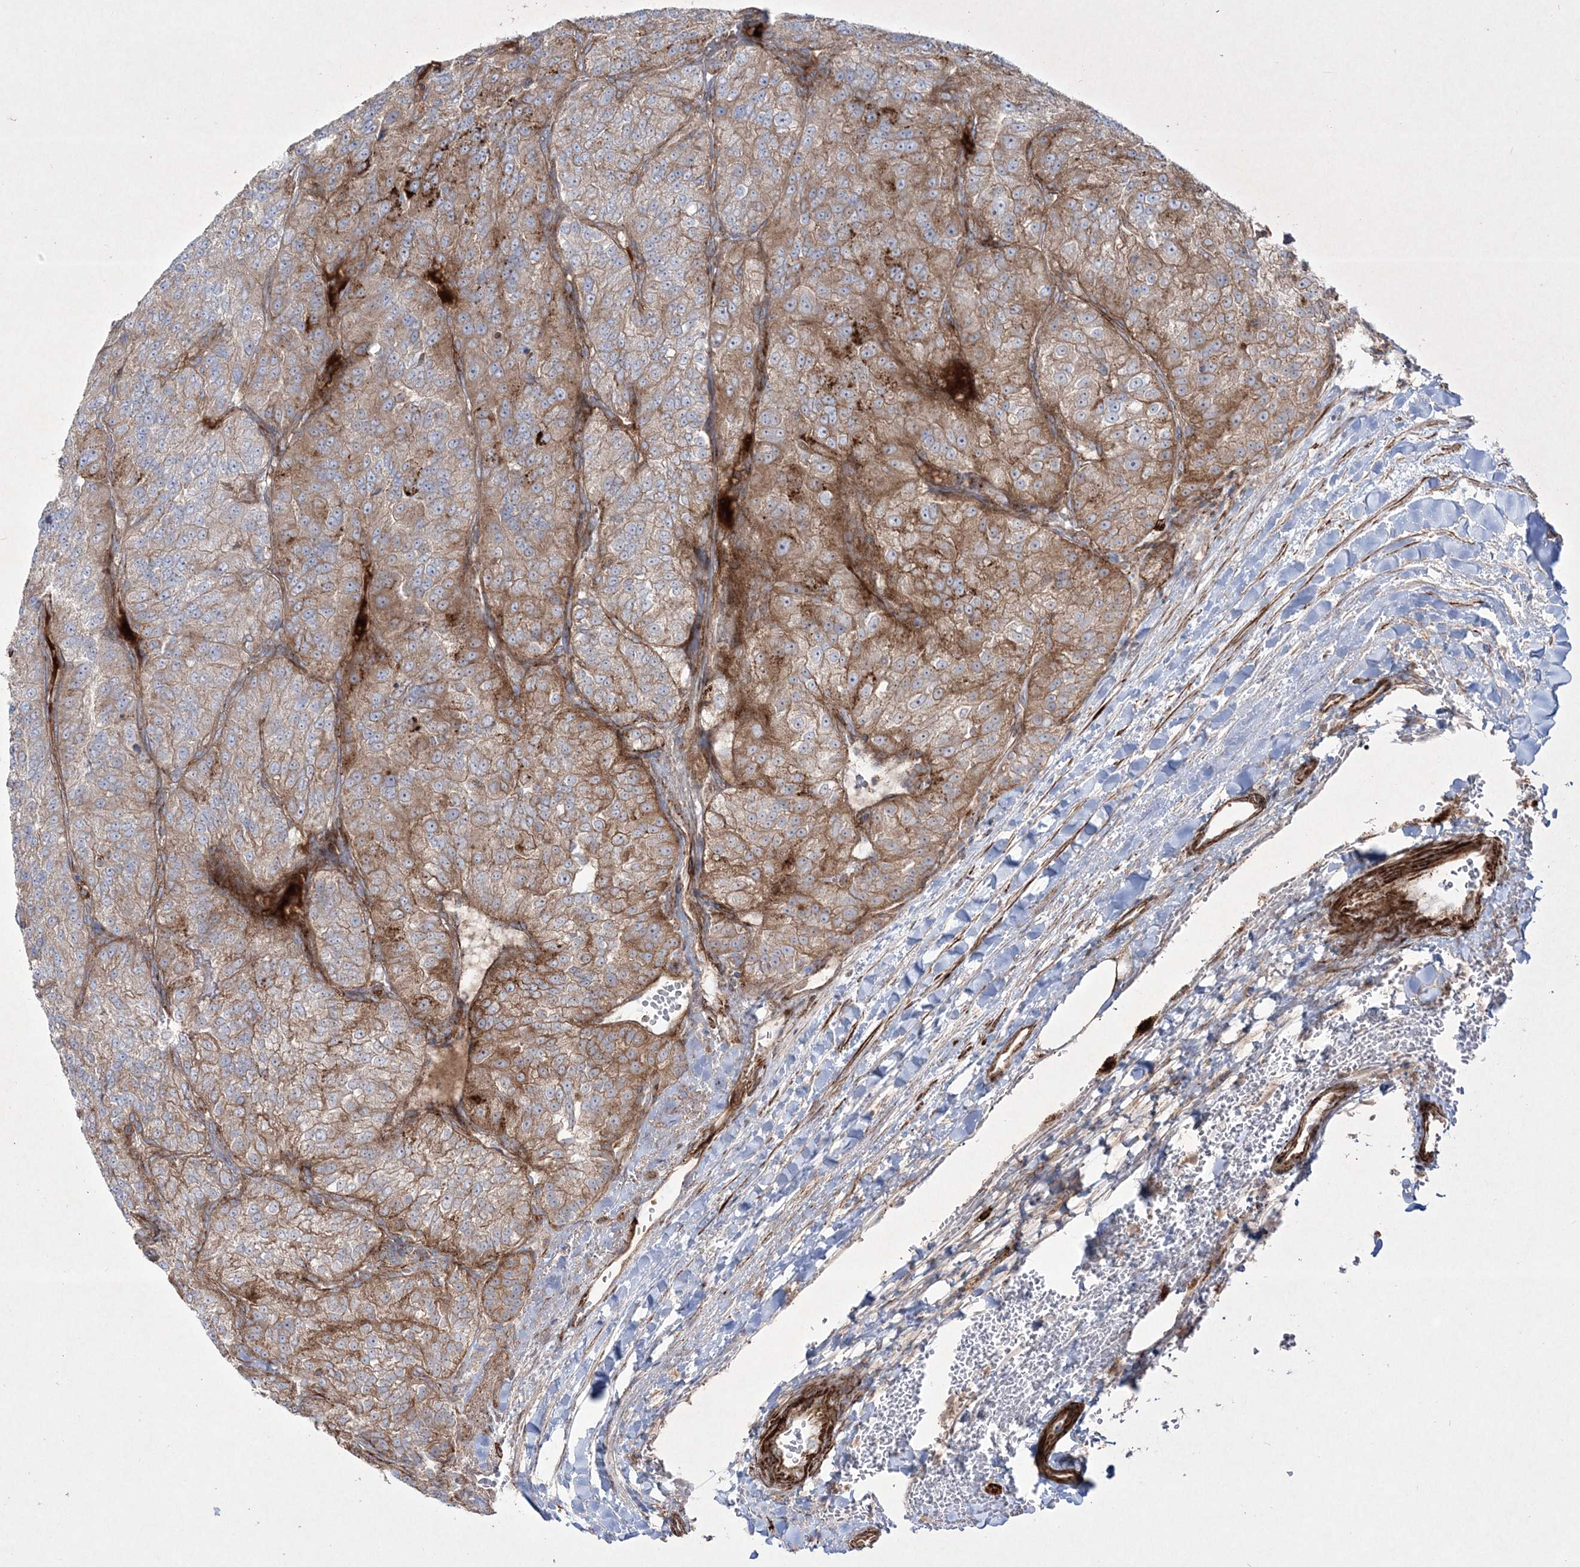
{"staining": {"intensity": "moderate", "quantity": "25%-75%", "location": "cytoplasmic/membranous"}, "tissue": "renal cancer", "cell_type": "Tumor cells", "image_type": "cancer", "snomed": [{"axis": "morphology", "description": "Adenocarcinoma, NOS"}, {"axis": "topography", "description": "Kidney"}], "caption": "A high-resolution photomicrograph shows immunohistochemistry (IHC) staining of renal cancer, which reveals moderate cytoplasmic/membranous positivity in about 25%-75% of tumor cells.", "gene": "RICTOR", "patient": {"sex": "female", "age": 63}}